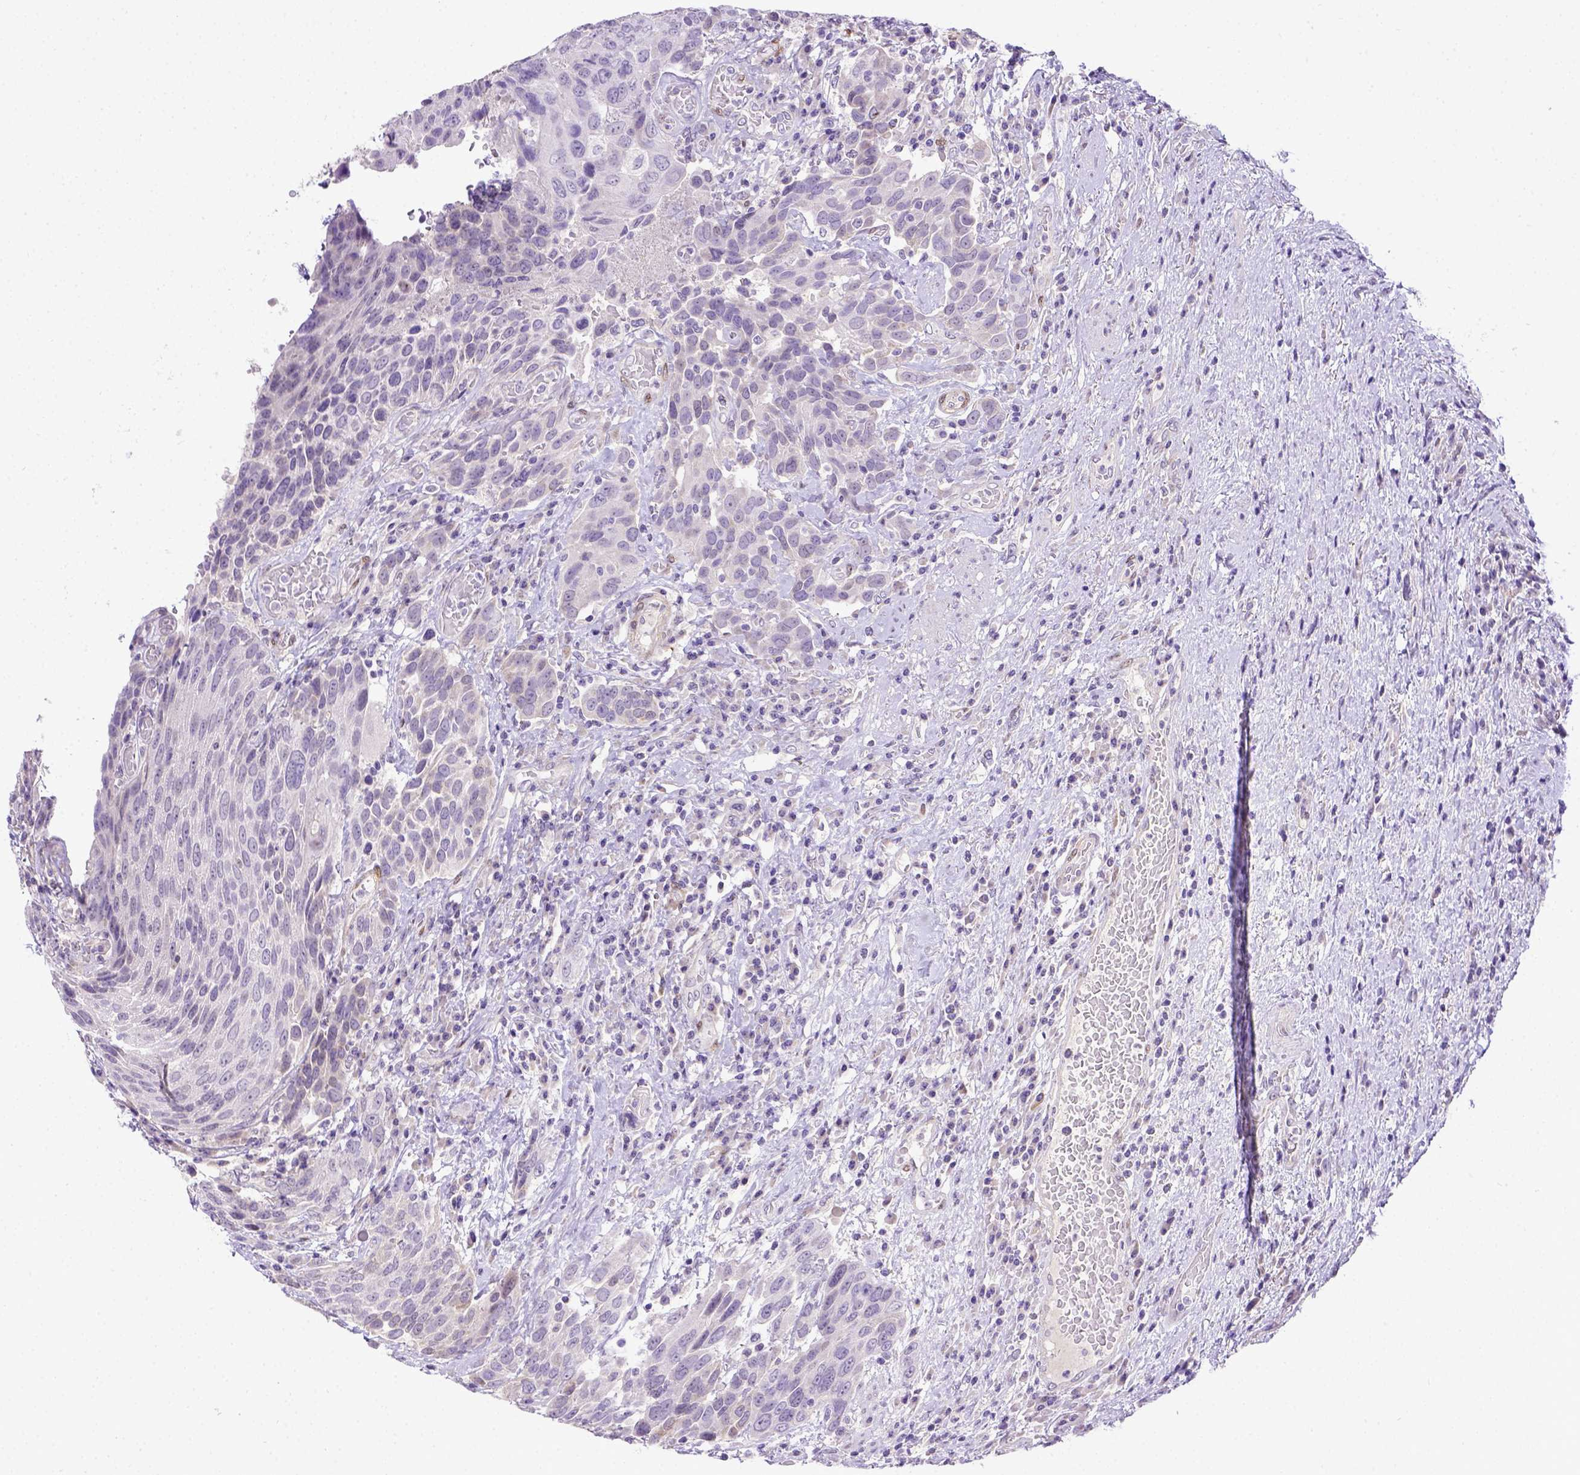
{"staining": {"intensity": "negative", "quantity": "none", "location": "none"}, "tissue": "urothelial cancer", "cell_type": "Tumor cells", "image_type": "cancer", "snomed": [{"axis": "morphology", "description": "Urothelial carcinoma, High grade"}, {"axis": "topography", "description": "Urinary bladder"}], "caption": "Urothelial carcinoma (high-grade) stained for a protein using immunohistochemistry demonstrates no positivity tumor cells.", "gene": "BTN1A1", "patient": {"sex": "female", "age": 70}}